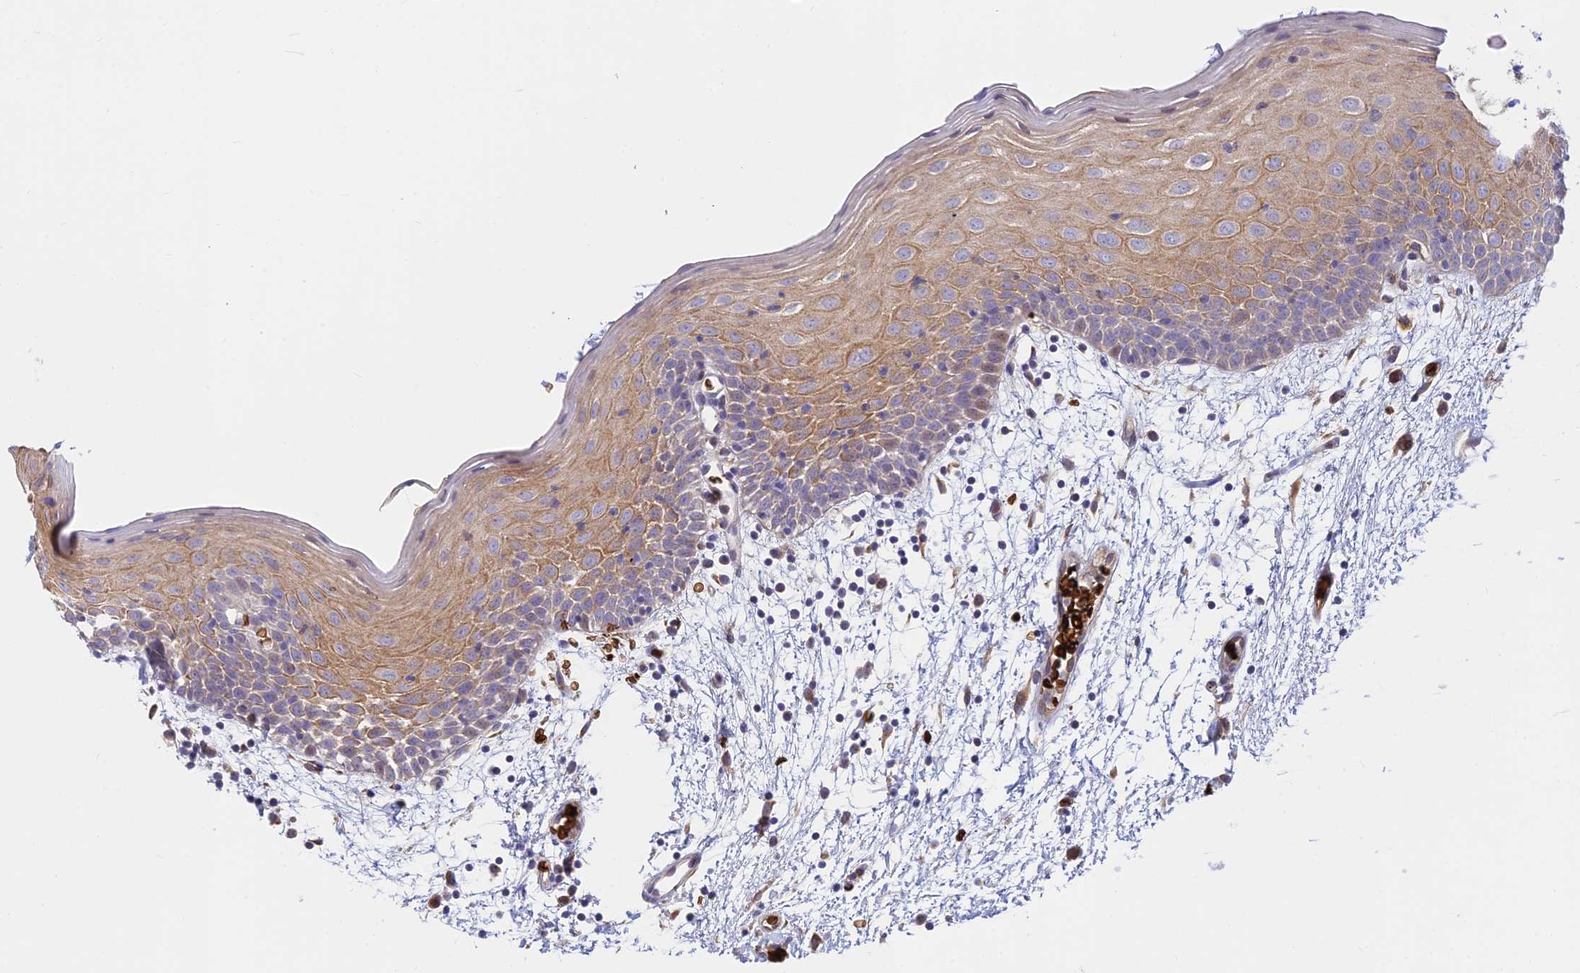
{"staining": {"intensity": "moderate", "quantity": "25%-75%", "location": "cytoplasmic/membranous"}, "tissue": "oral mucosa", "cell_type": "Squamous epithelial cells", "image_type": "normal", "snomed": [{"axis": "morphology", "description": "Normal tissue, NOS"}, {"axis": "topography", "description": "Skeletal muscle"}, {"axis": "topography", "description": "Oral tissue"}, {"axis": "topography", "description": "Salivary gland"}, {"axis": "topography", "description": "Peripheral nerve tissue"}], "caption": "Immunohistochemistry (IHC) staining of normal oral mucosa, which exhibits medium levels of moderate cytoplasmic/membranous positivity in about 25%-75% of squamous epithelial cells indicating moderate cytoplasmic/membranous protein positivity. The staining was performed using DAB (3,3'-diaminobenzidine) (brown) for protein detection and nuclei were counterstained in hematoxylin (blue).", "gene": "UFSP2", "patient": {"sex": "male", "age": 54}}